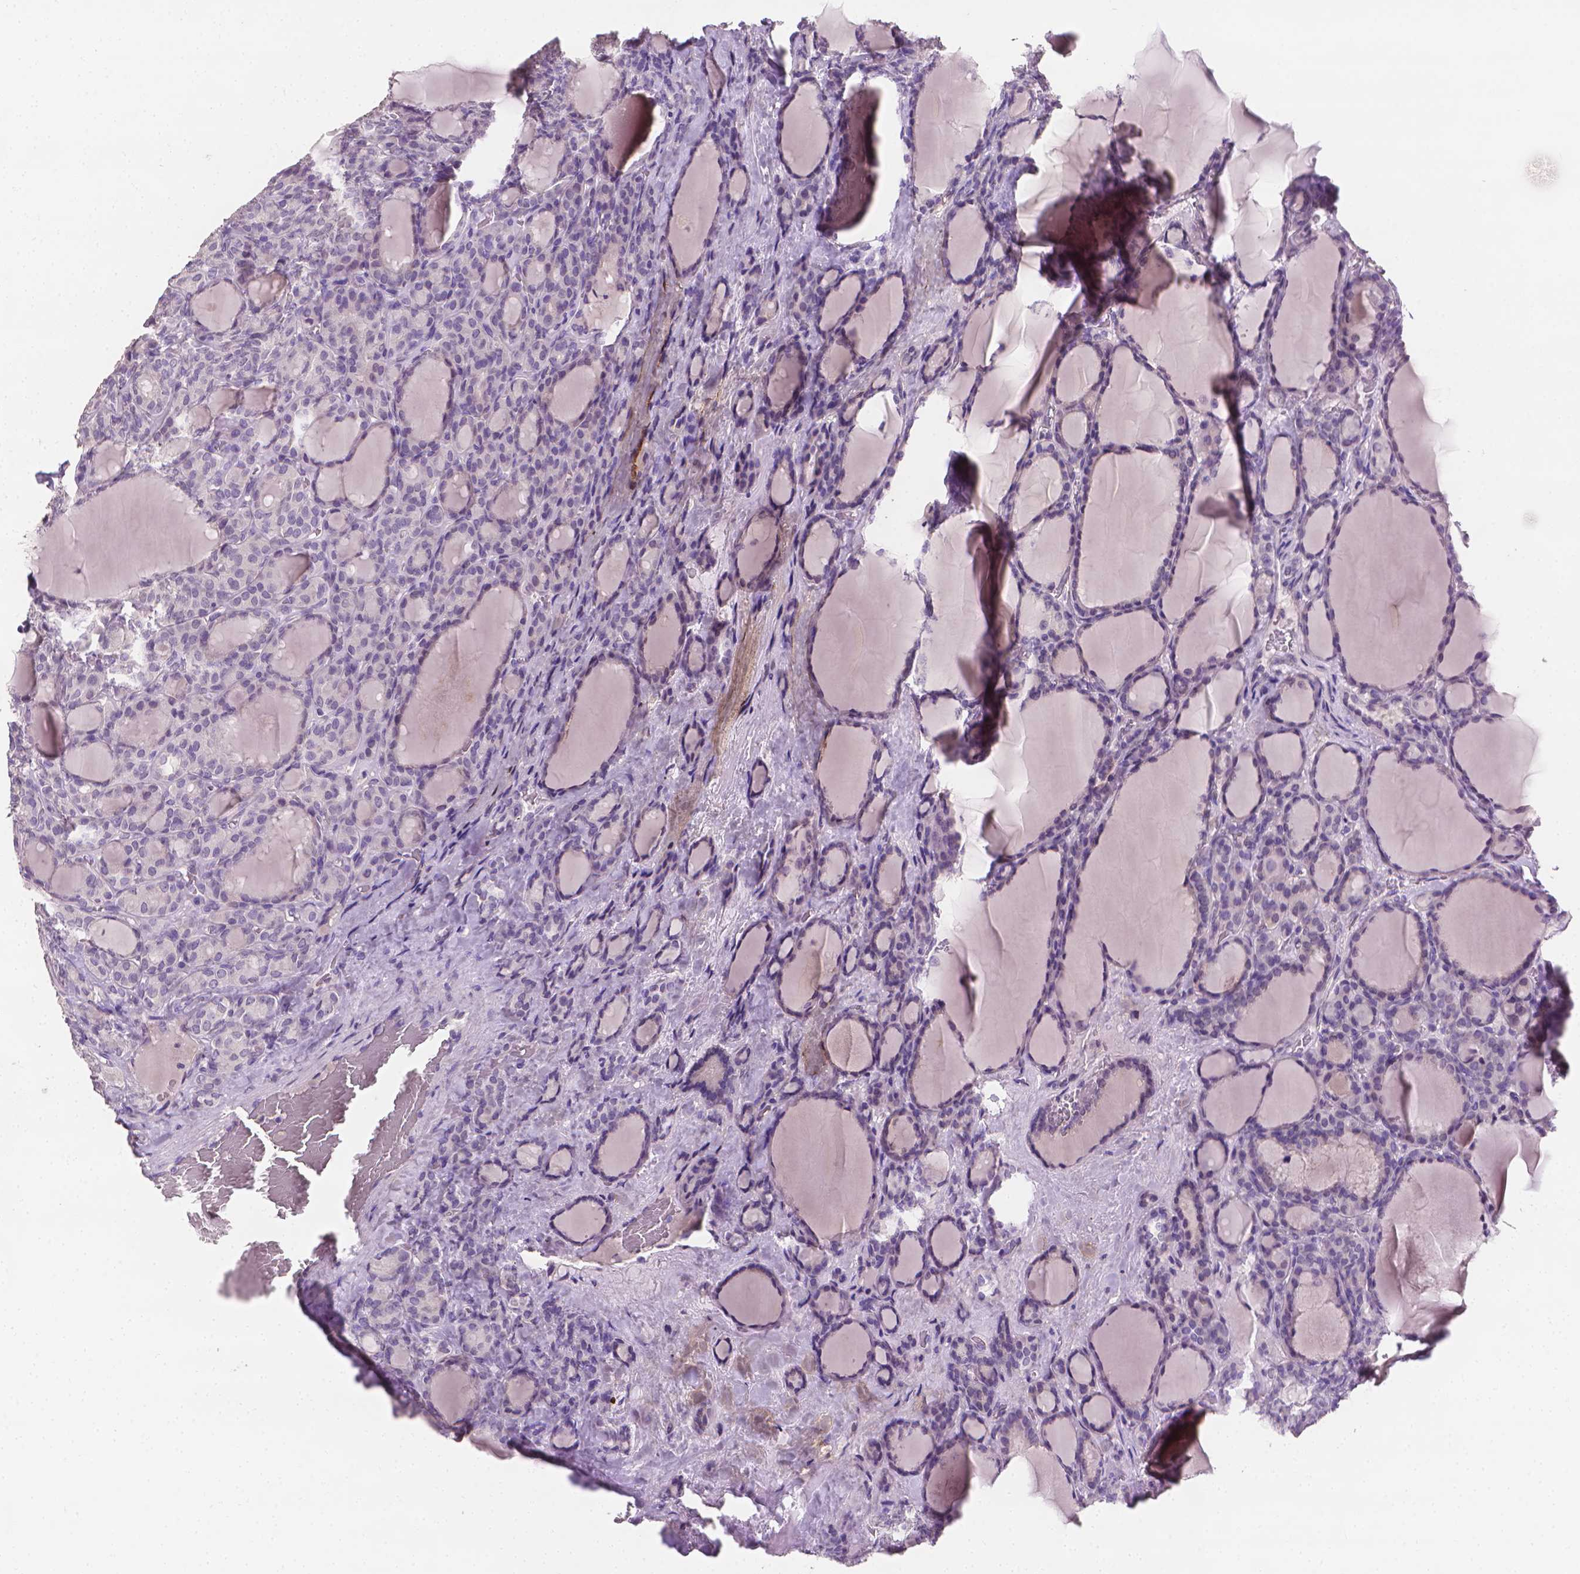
{"staining": {"intensity": "negative", "quantity": "none", "location": "none"}, "tissue": "thyroid cancer", "cell_type": "Tumor cells", "image_type": "cancer", "snomed": [{"axis": "morphology", "description": "Normal tissue, NOS"}, {"axis": "morphology", "description": "Follicular adenoma carcinoma, NOS"}, {"axis": "topography", "description": "Thyroid gland"}], "caption": "IHC of follicular adenoma carcinoma (thyroid) shows no expression in tumor cells. (DAB immunohistochemistry (IHC), high magnification).", "gene": "FASN", "patient": {"sex": "female", "age": 31}}